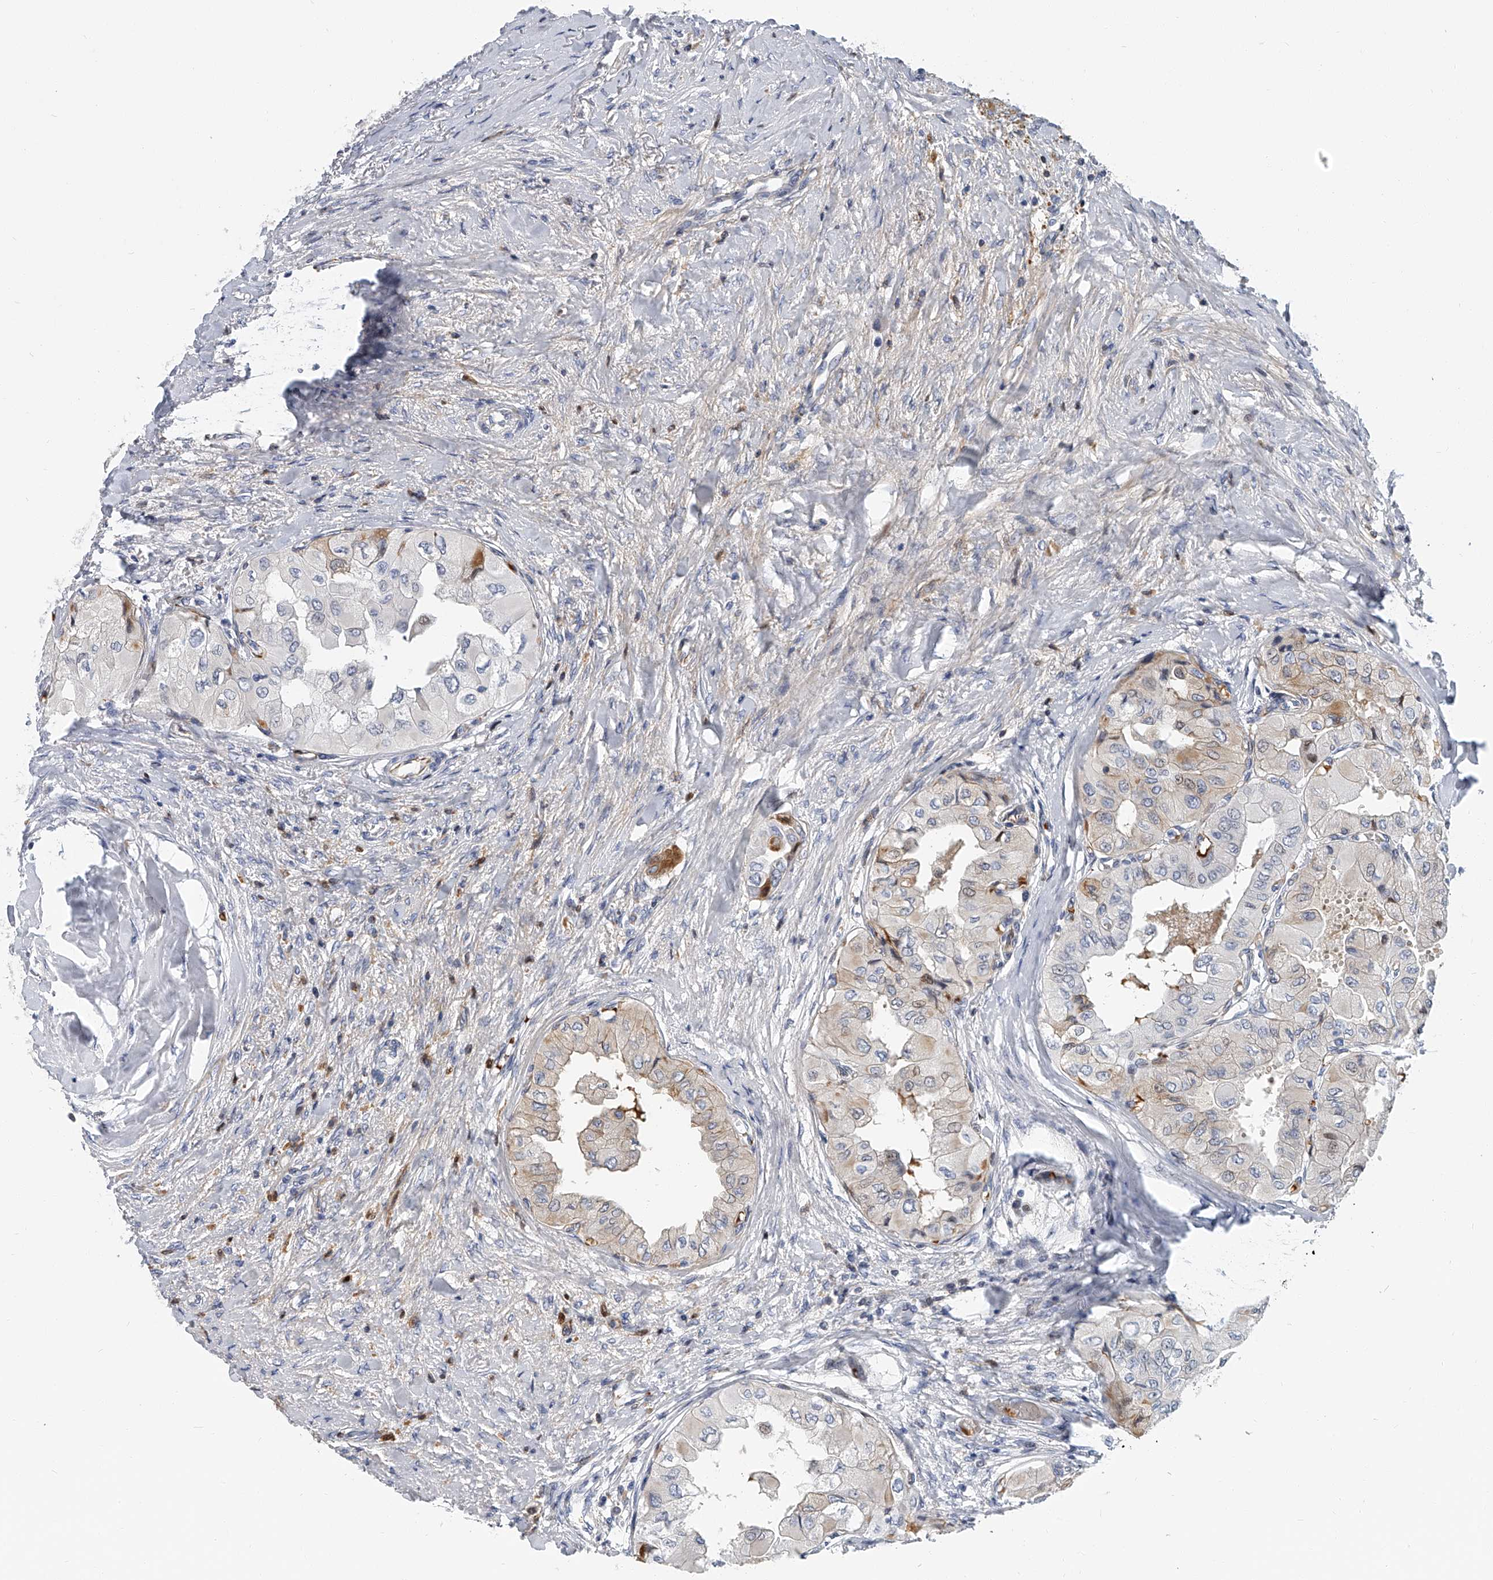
{"staining": {"intensity": "weak", "quantity": "<25%", "location": "cytoplasmic/membranous"}, "tissue": "thyroid cancer", "cell_type": "Tumor cells", "image_type": "cancer", "snomed": [{"axis": "morphology", "description": "Papillary adenocarcinoma, NOS"}, {"axis": "topography", "description": "Thyroid gland"}], "caption": "Tumor cells show no significant expression in thyroid cancer. (Immunohistochemistry (ihc), brightfield microscopy, high magnification).", "gene": "KIRREL1", "patient": {"sex": "female", "age": 59}}